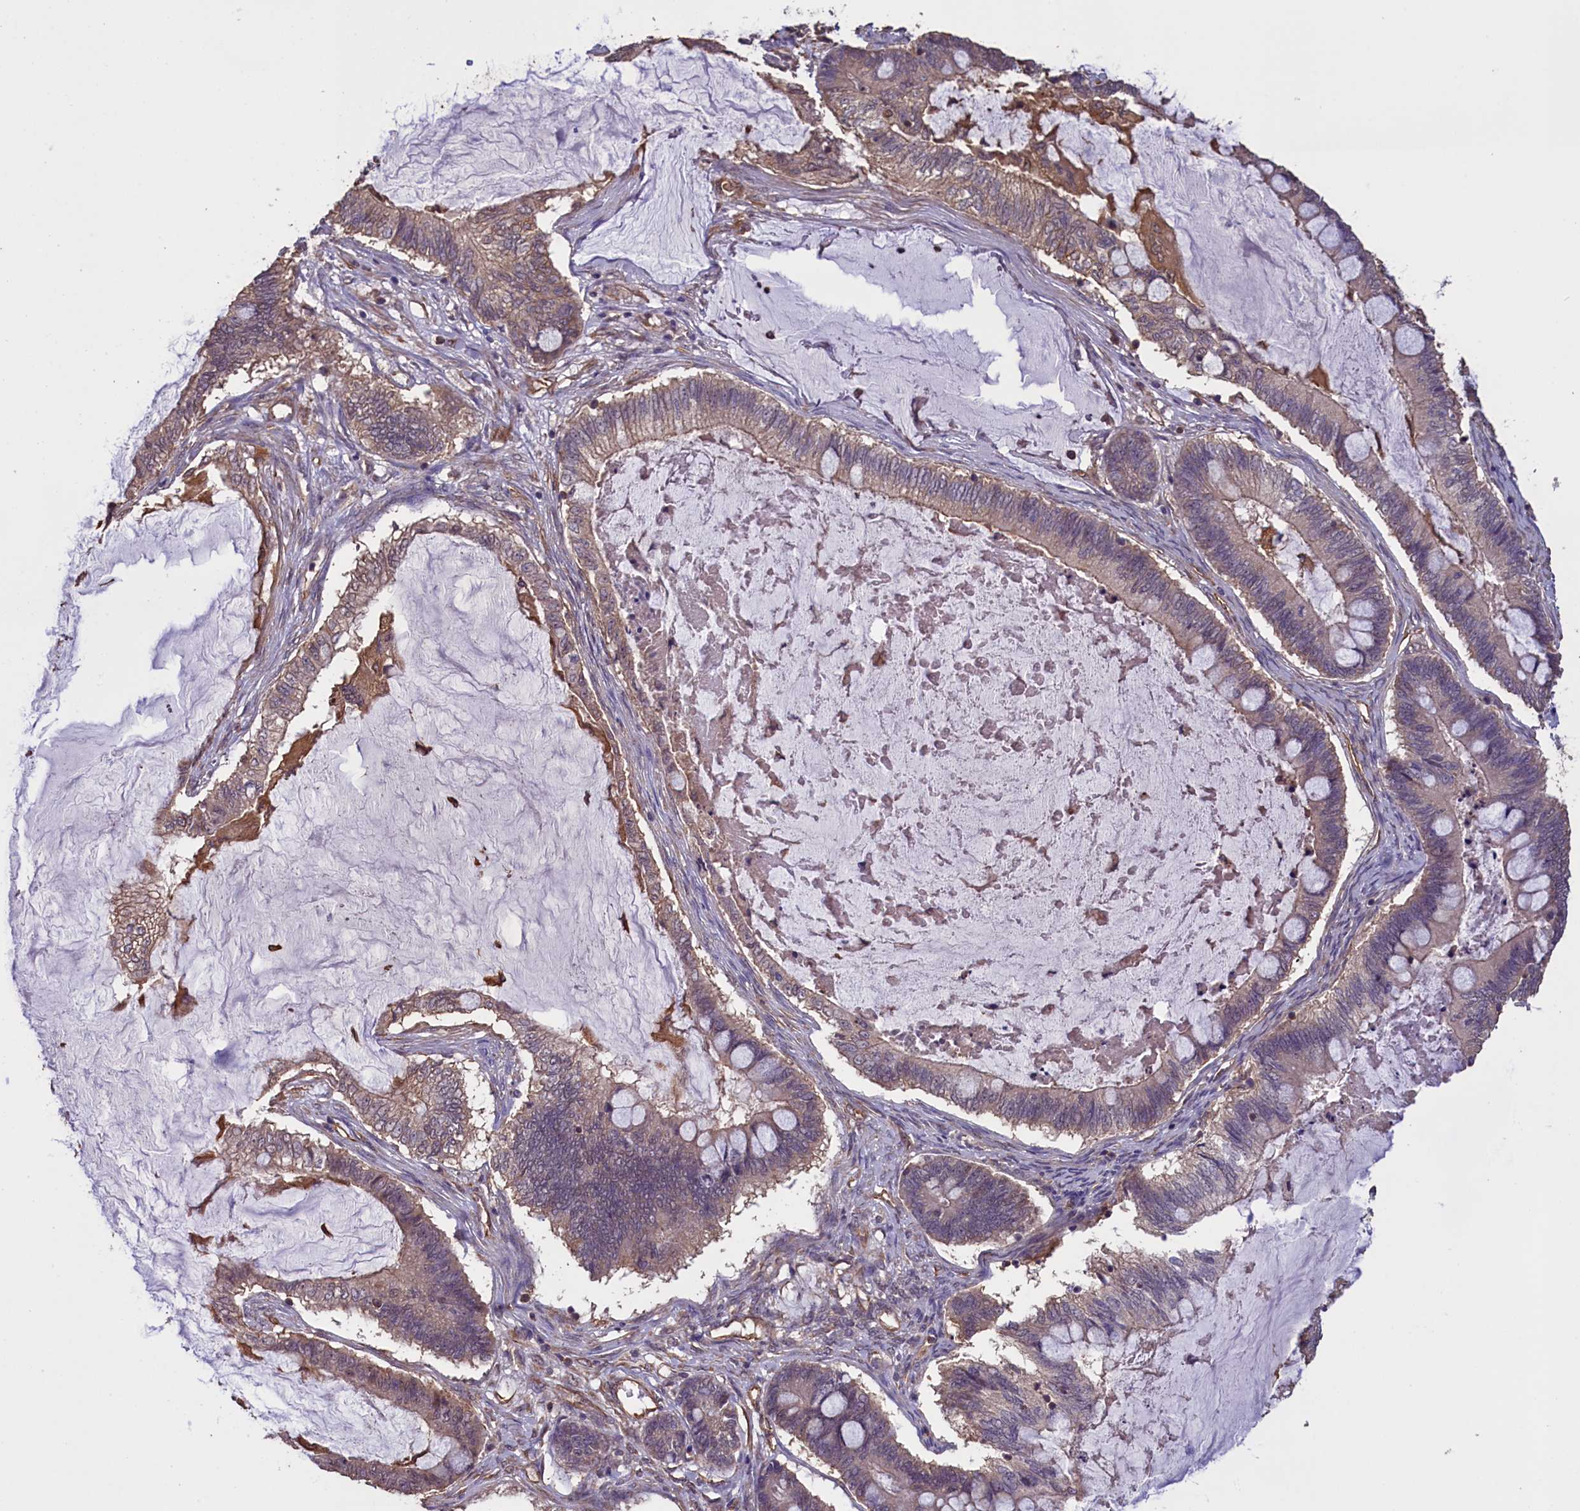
{"staining": {"intensity": "negative", "quantity": "none", "location": "none"}, "tissue": "ovarian cancer", "cell_type": "Tumor cells", "image_type": "cancer", "snomed": [{"axis": "morphology", "description": "Cystadenocarcinoma, mucinous, NOS"}, {"axis": "topography", "description": "Ovary"}], "caption": "Tumor cells are negative for protein expression in human ovarian cancer.", "gene": "DAPK3", "patient": {"sex": "female", "age": 61}}